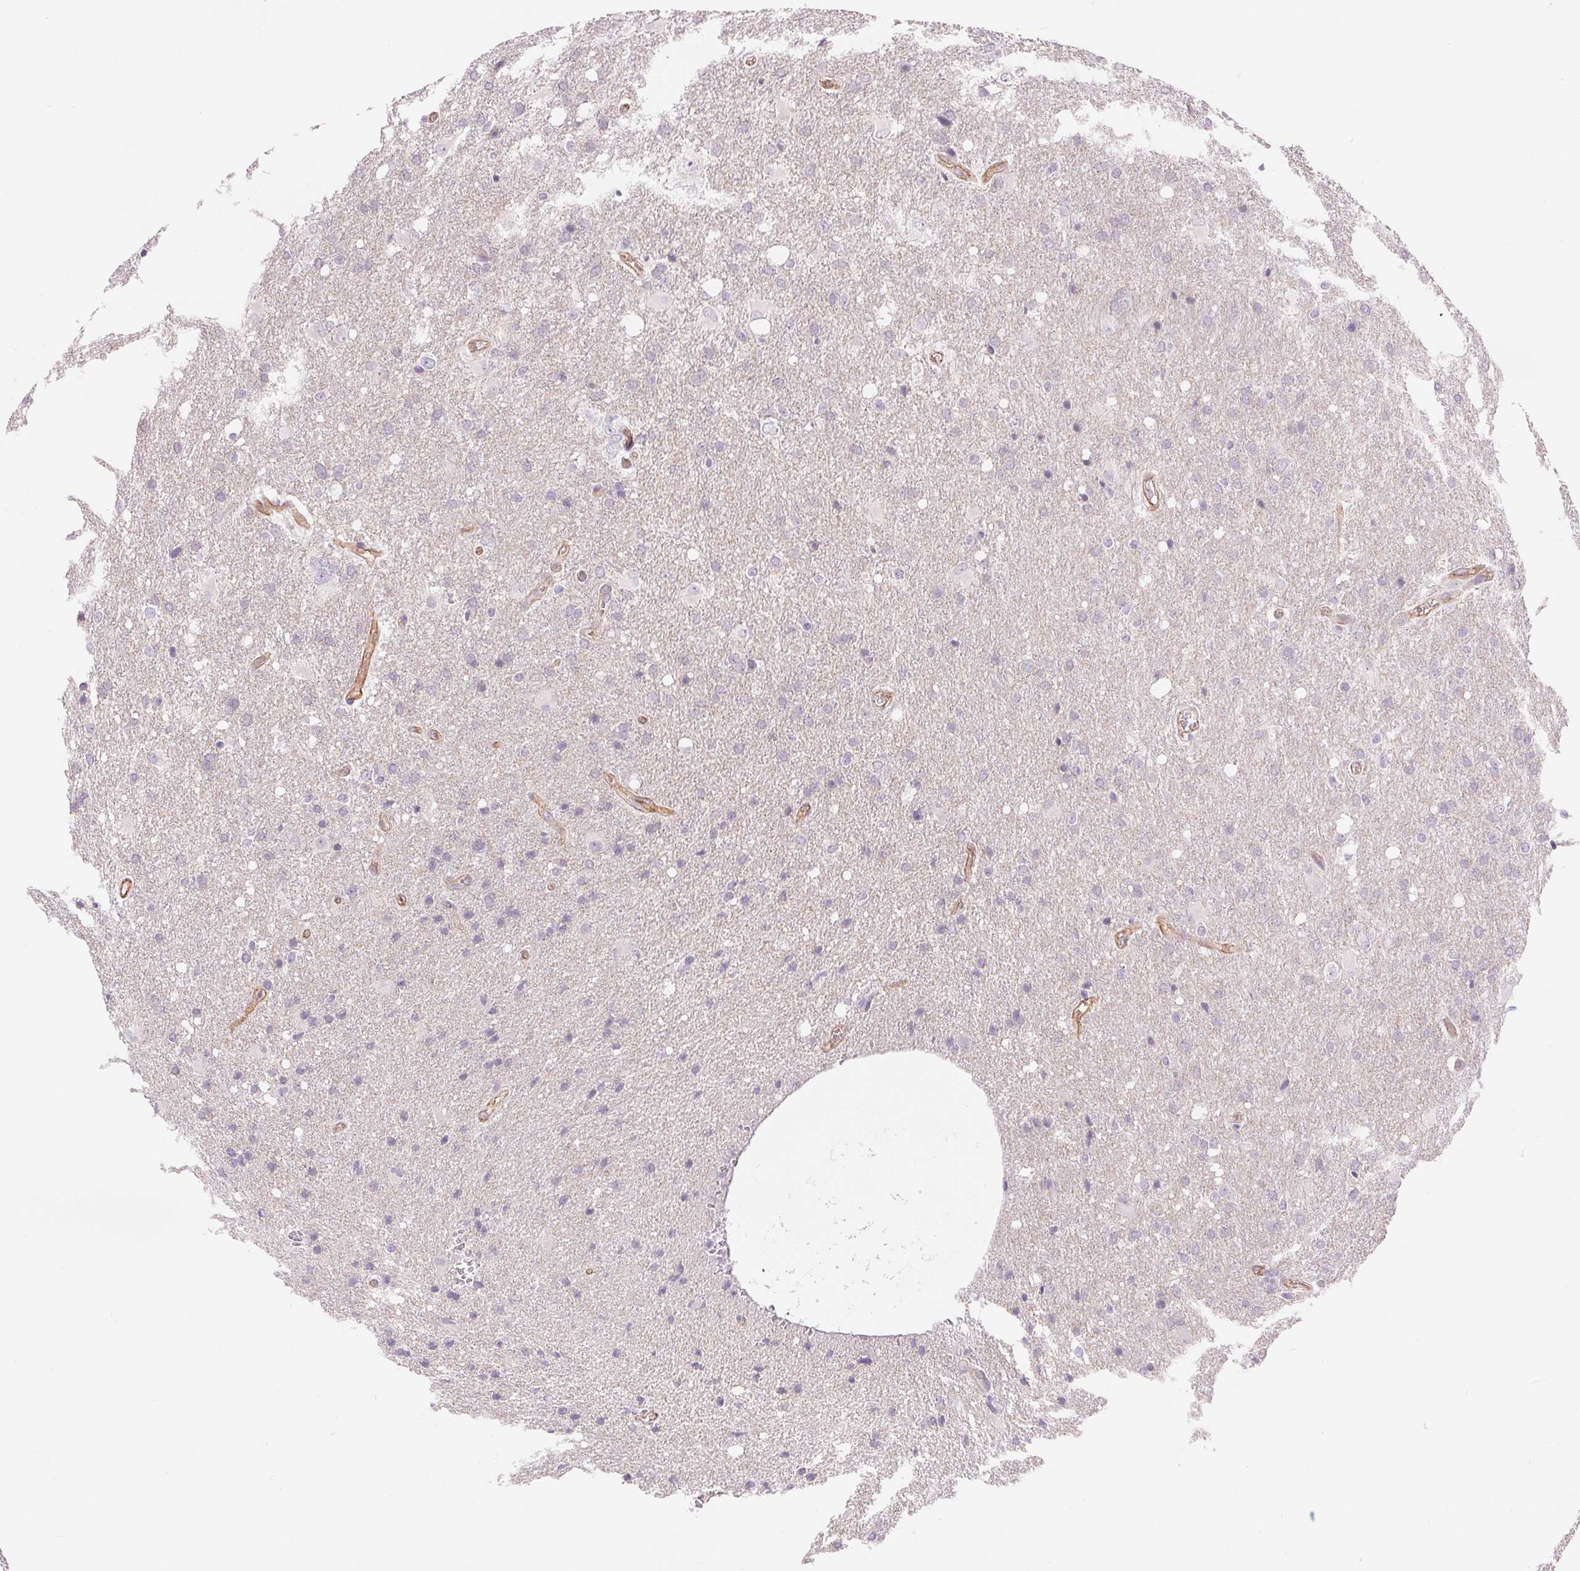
{"staining": {"intensity": "negative", "quantity": "none", "location": "none"}, "tissue": "glioma", "cell_type": "Tumor cells", "image_type": "cancer", "snomed": [{"axis": "morphology", "description": "Glioma, malignant, Low grade"}, {"axis": "topography", "description": "Brain"}], "caption": "An image of glioma stained for a protein reveals no brown staining in tumor cells.", "gene": "DIXDC1", "patient": {"sex": "male", "age": 66}}